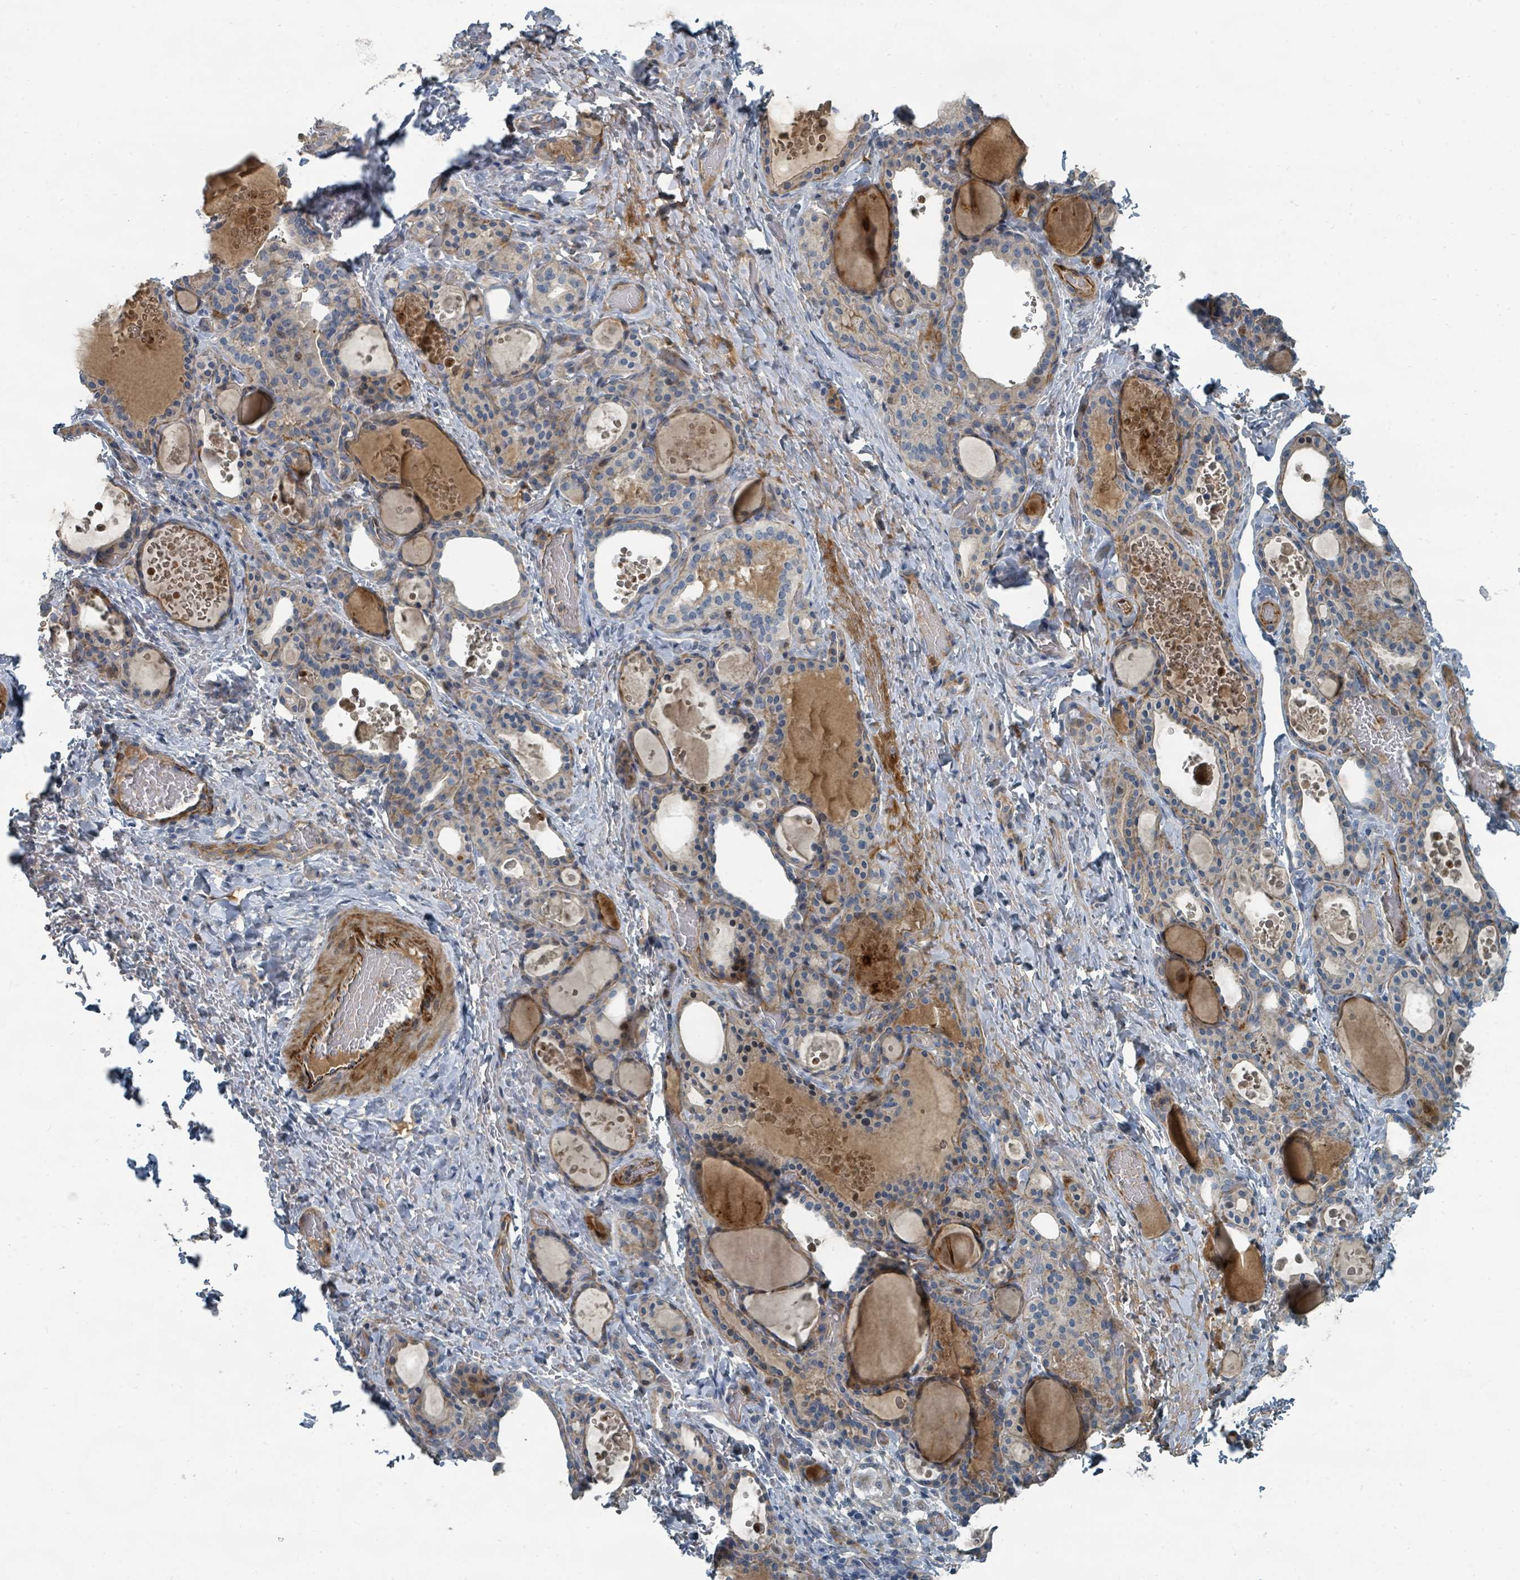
{"staining": {"intensity": "negative", "quantity": "none", "location": "none"}, "tissue": "thyroid gland", "cell_type": "Glandular cells", "image_type": "normal", "snomed": [{"axis": "morphology", "description": "Normal tissue, NOS"}, {"axis": "topography", "description": "Thyroid gland"}], "caption": "A micrograph of human thyroid gland is negative for staining in glandular cells. Nuclei are stained in blue.", "gene": "SLC44A5", "patient": {"sex": "female", "age": 46}}